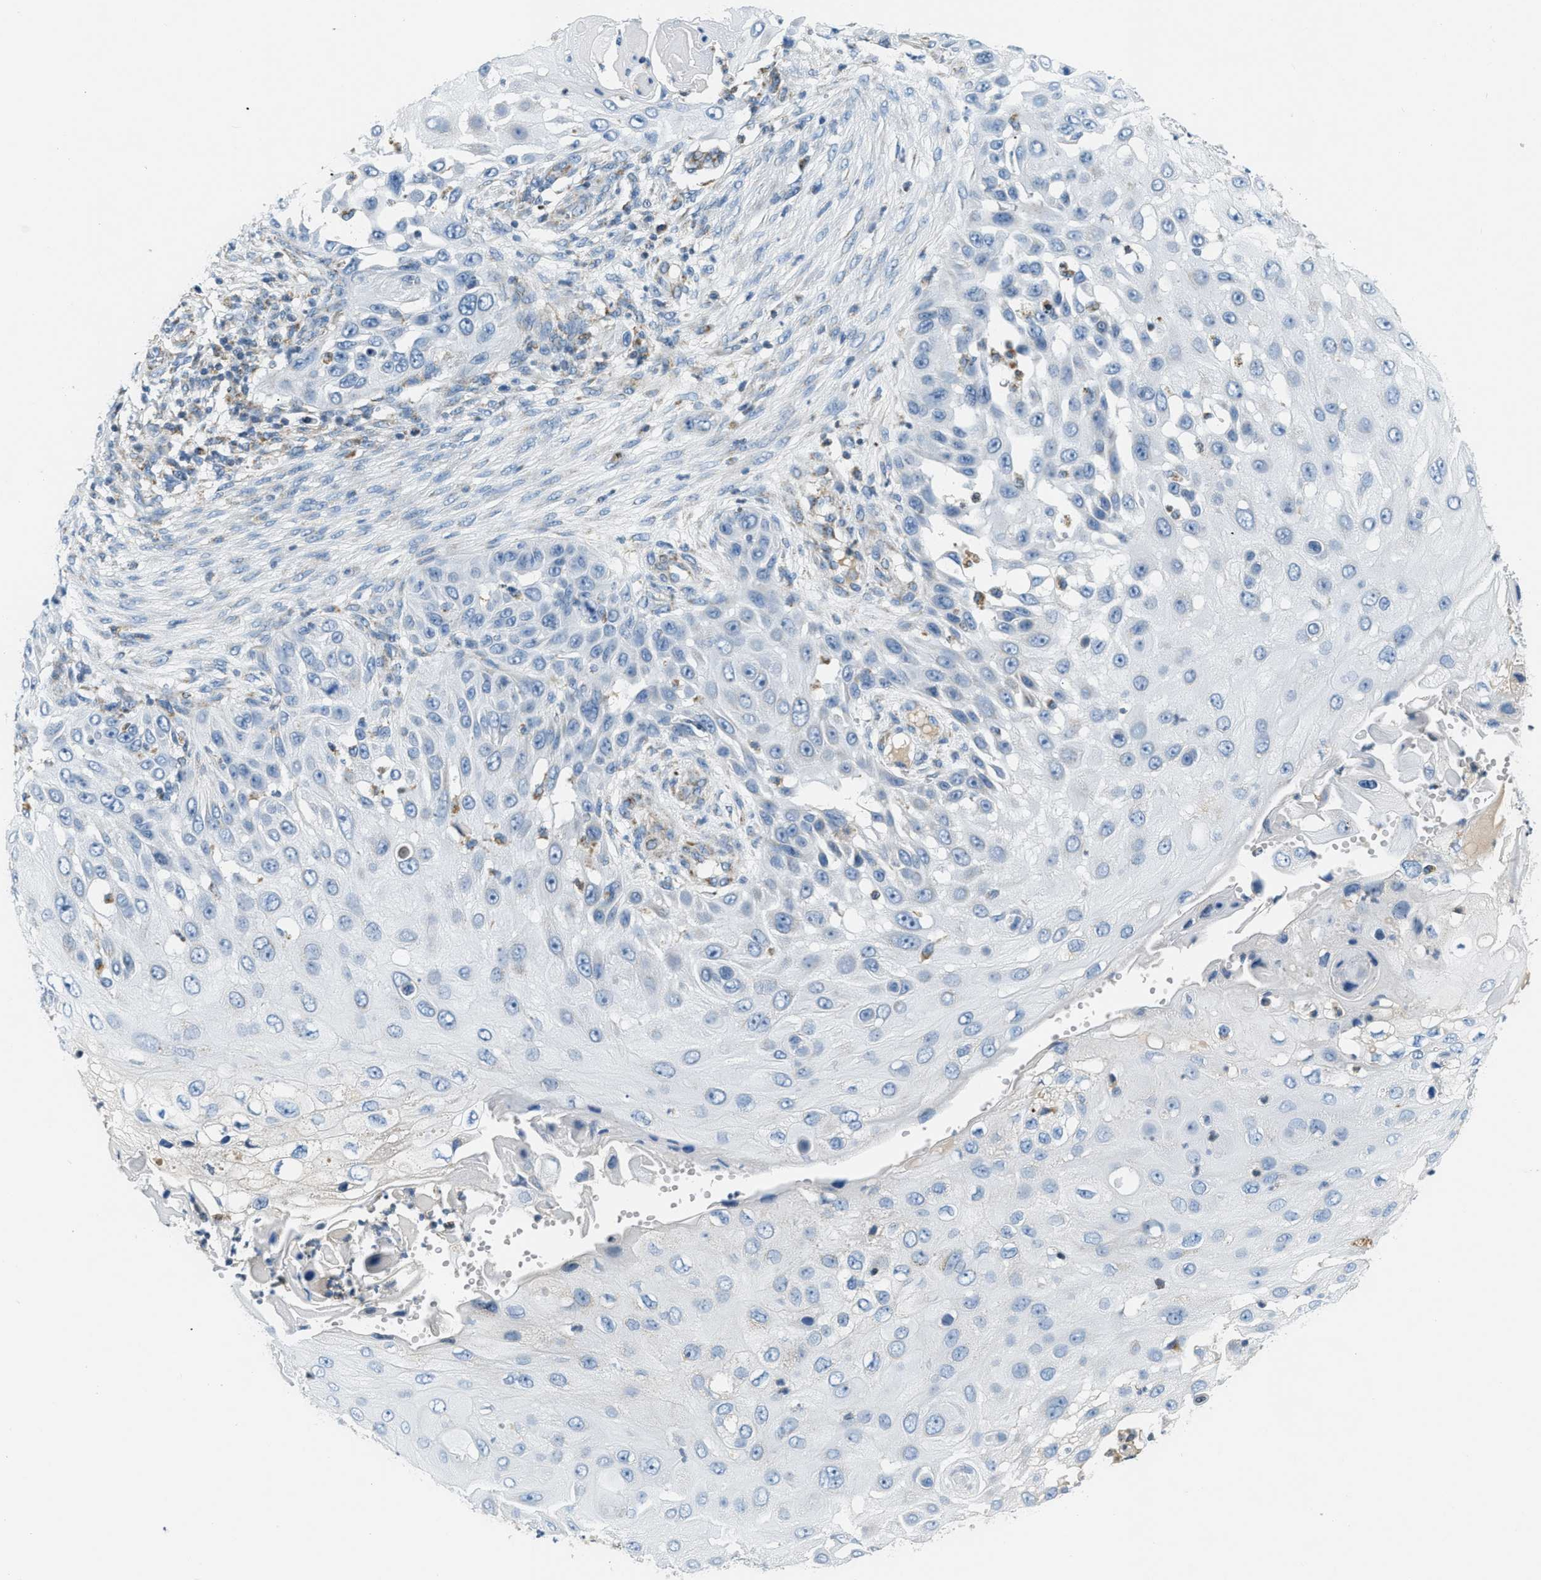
{"staining": {"intensity": "negative", "quantity": "none", "location": "none"}, "tissue": "skin cancer", "cell_type": "Tumor cells", "image_type": "cancer", "snomed": [{"axis": "morphology", "description": "Squamous cell carcinoma, NOS"}, {"axis": "topography", "description": "Skin"}], "caption": "IHC micrograph of skin cancer stained for a protein (brown), which reveals no staining in tumor cells.", "gene": "ACADVL", "patient": {"sex": "female", "age": 44}}